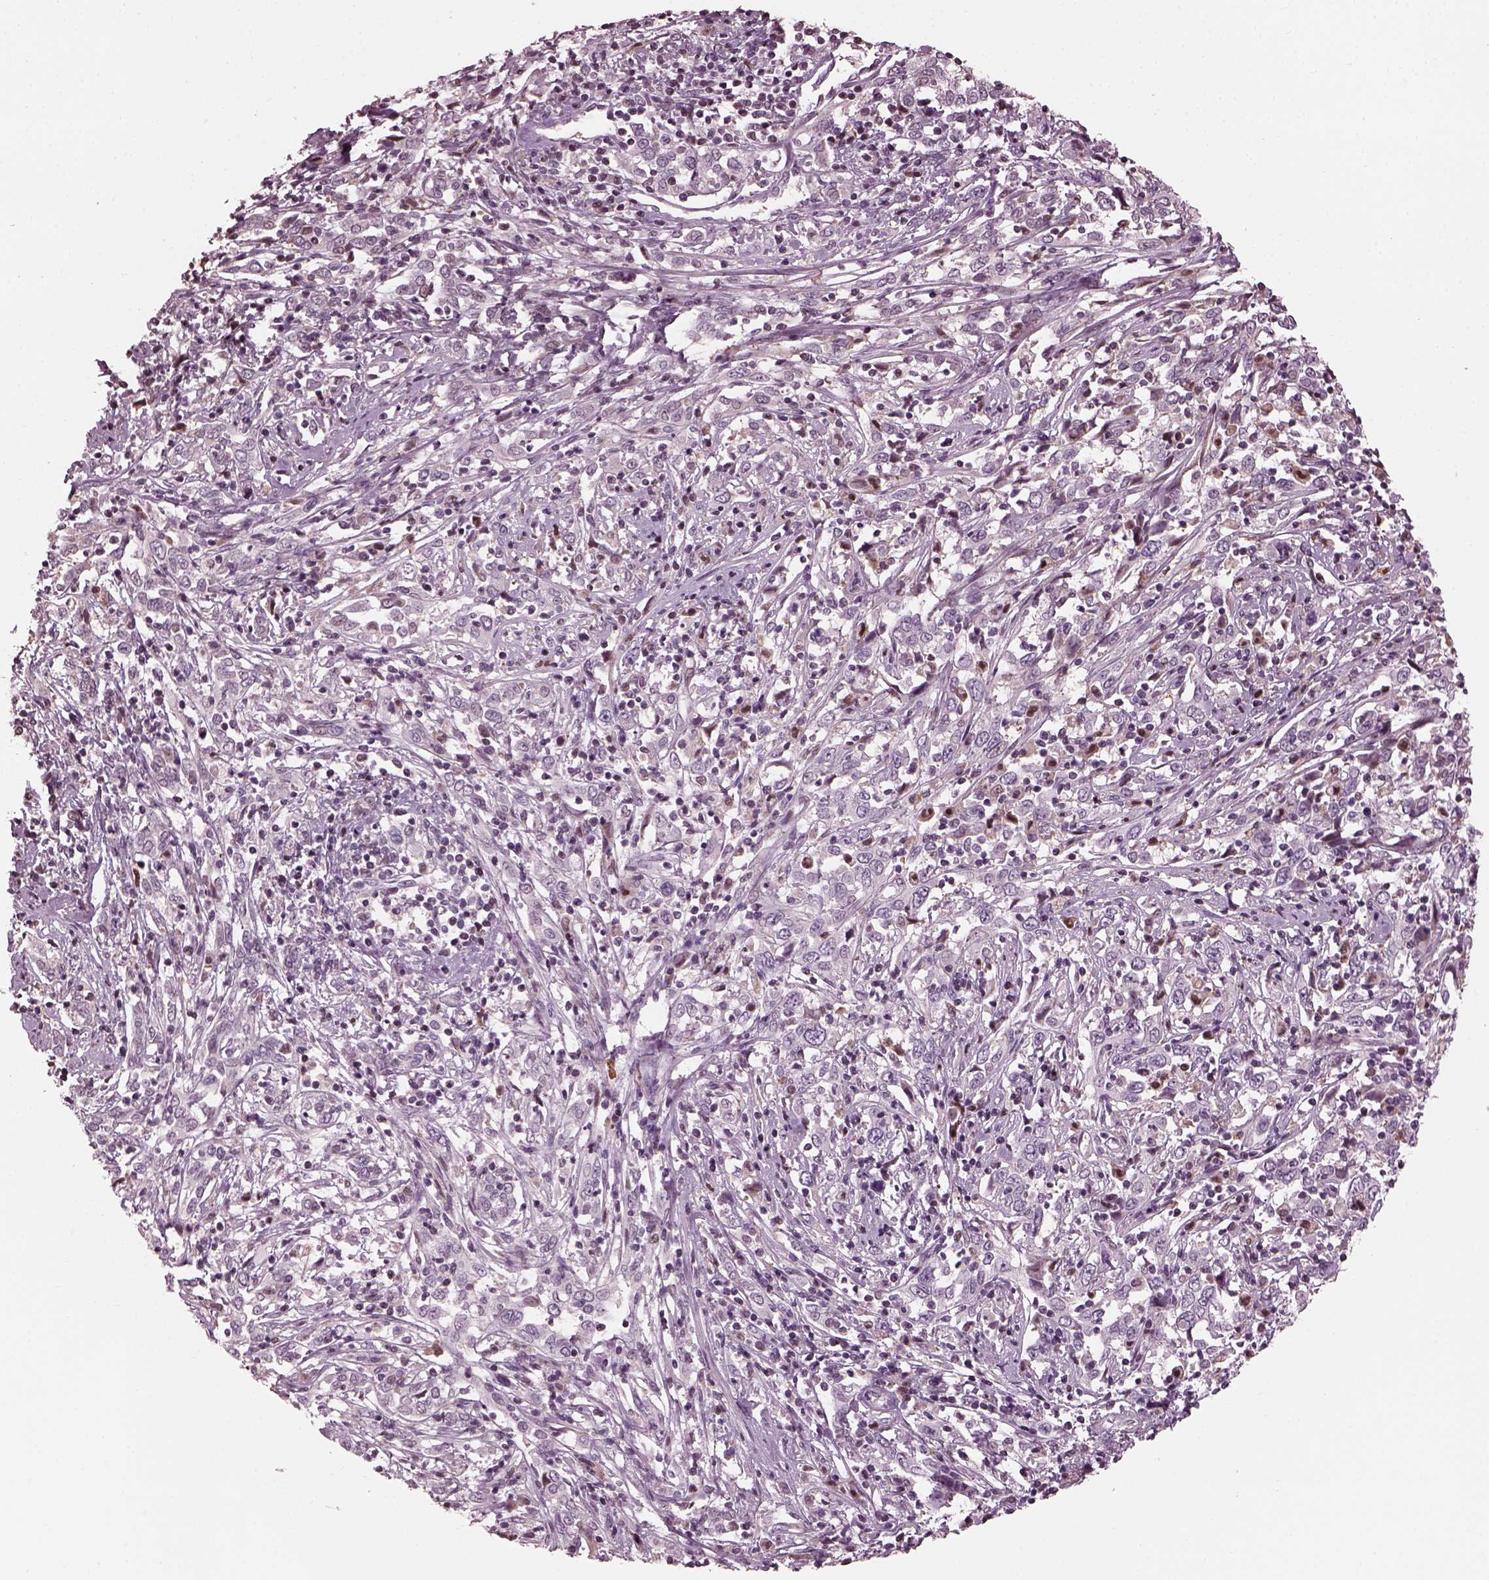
{"staining": {"intensity": "negative", "quantity": "none", "location": "none"}, "tissue": "cervical cancer", "cell_type": "Tumor cells", "image_type": "cancer", "snomed": [{"axis": "morphology", "description": "Adenocarcinoma, NOS"}, {"axis": "topography", "description": "Cervix"}], "caption": "Immunohistochemistry (IHC) image of neoplastic tissue: cervical cancer (adenocarcinoma) stained with DAB shows no significant protein positivity in tumor cells.", "gene": "BFSP1", "patient": {"sex": "female", "age": 40}}